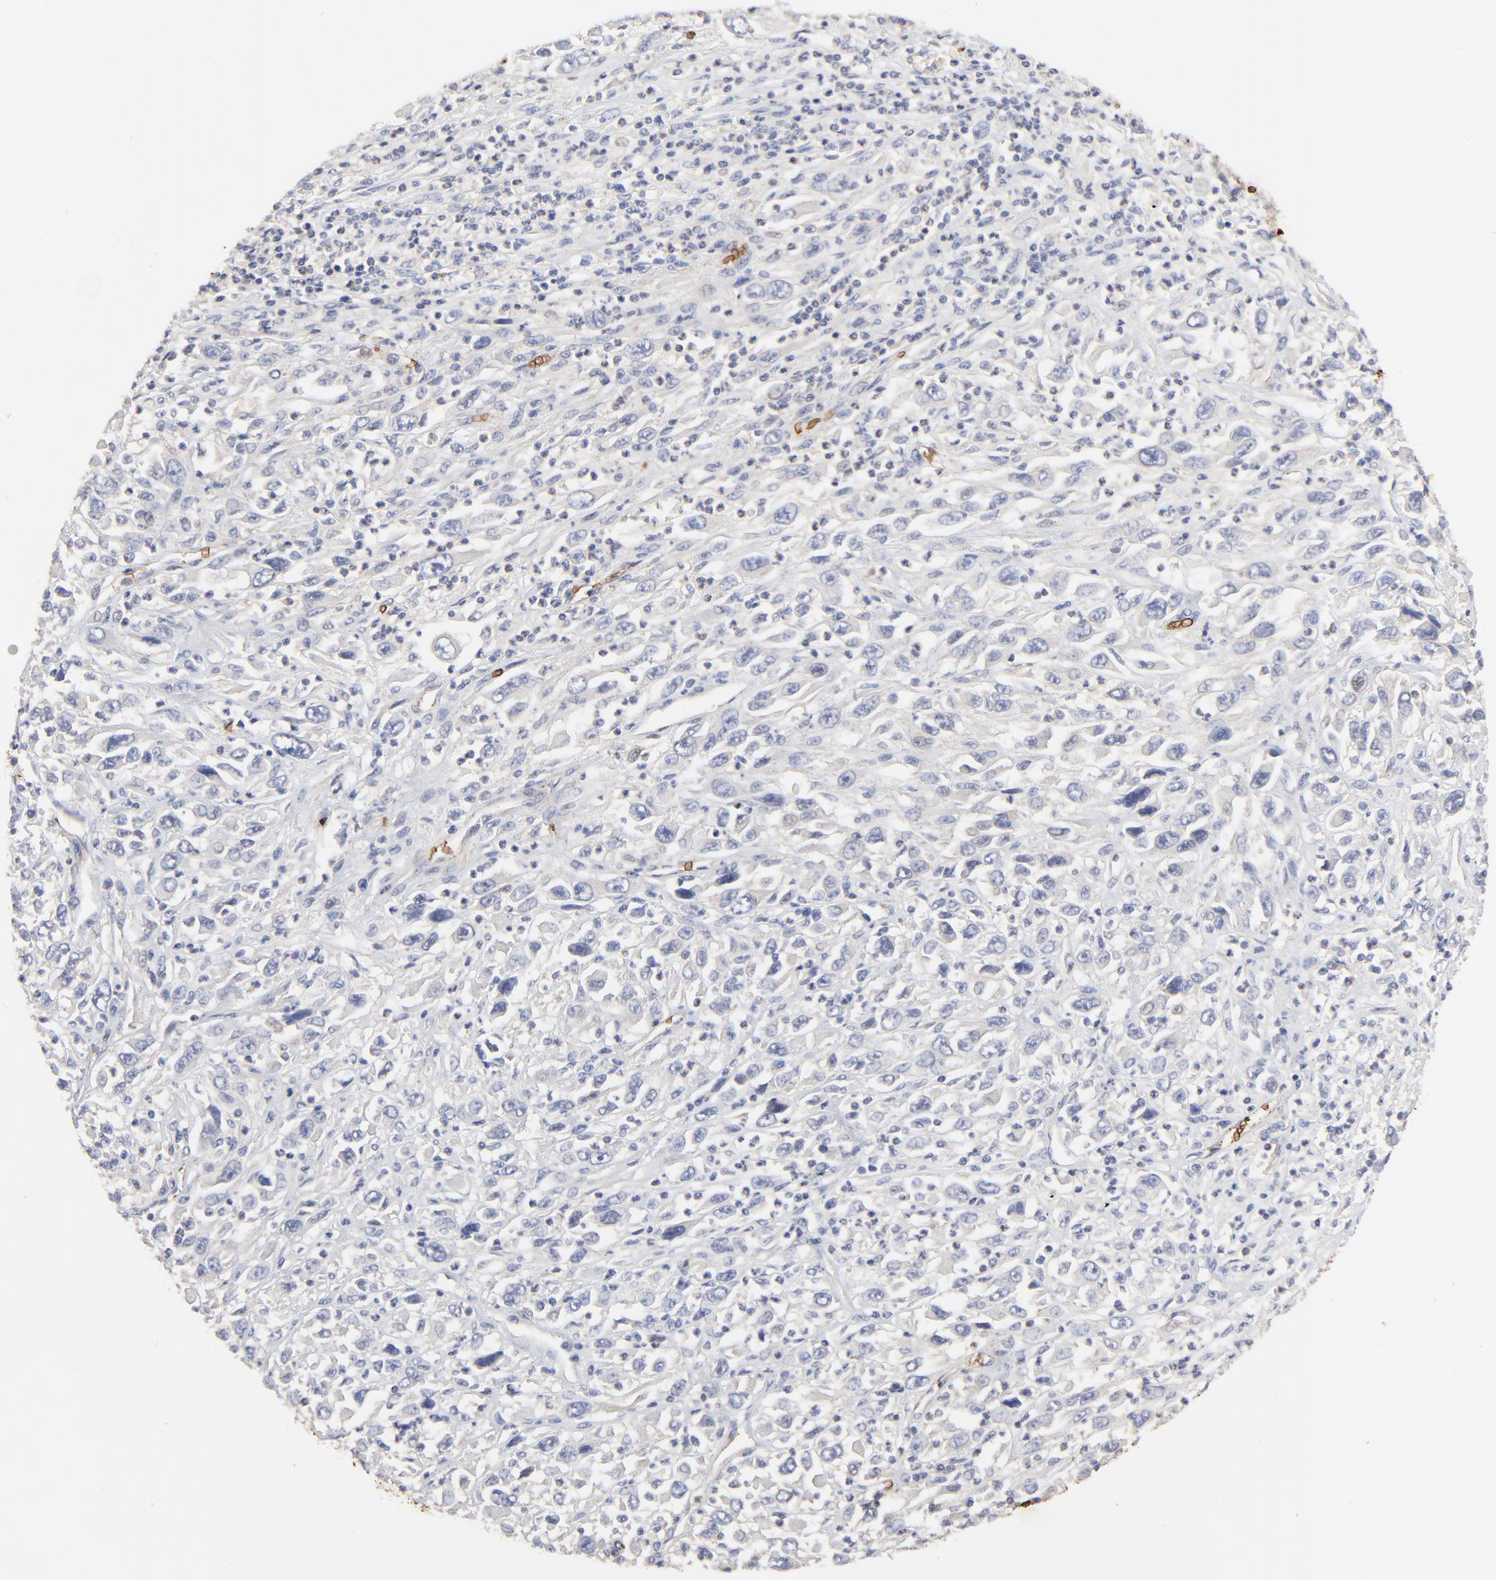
{"staining": {"intensity": "negative", "quantity": "none", "location": "none"}, "tissue": "melanoma", "cell_type": "Tumor cells", "image_type": "cancer", "snomed": [{"axis": "morphology", "description": "Malignant melanoma, Metastatic site"}, {"axis": "topography", "description": "Skin"}], "caption": "IHC photomicrograph of neoplastic tissue: human malignant melanoma (metastatic site) stained with DAB displays no significant protein staining in tumor cells. (Brightfield microscopy of DAB IHC at high magnification).", "gene": "PAG1", "patient": {"sex": "female", "age": 56}}